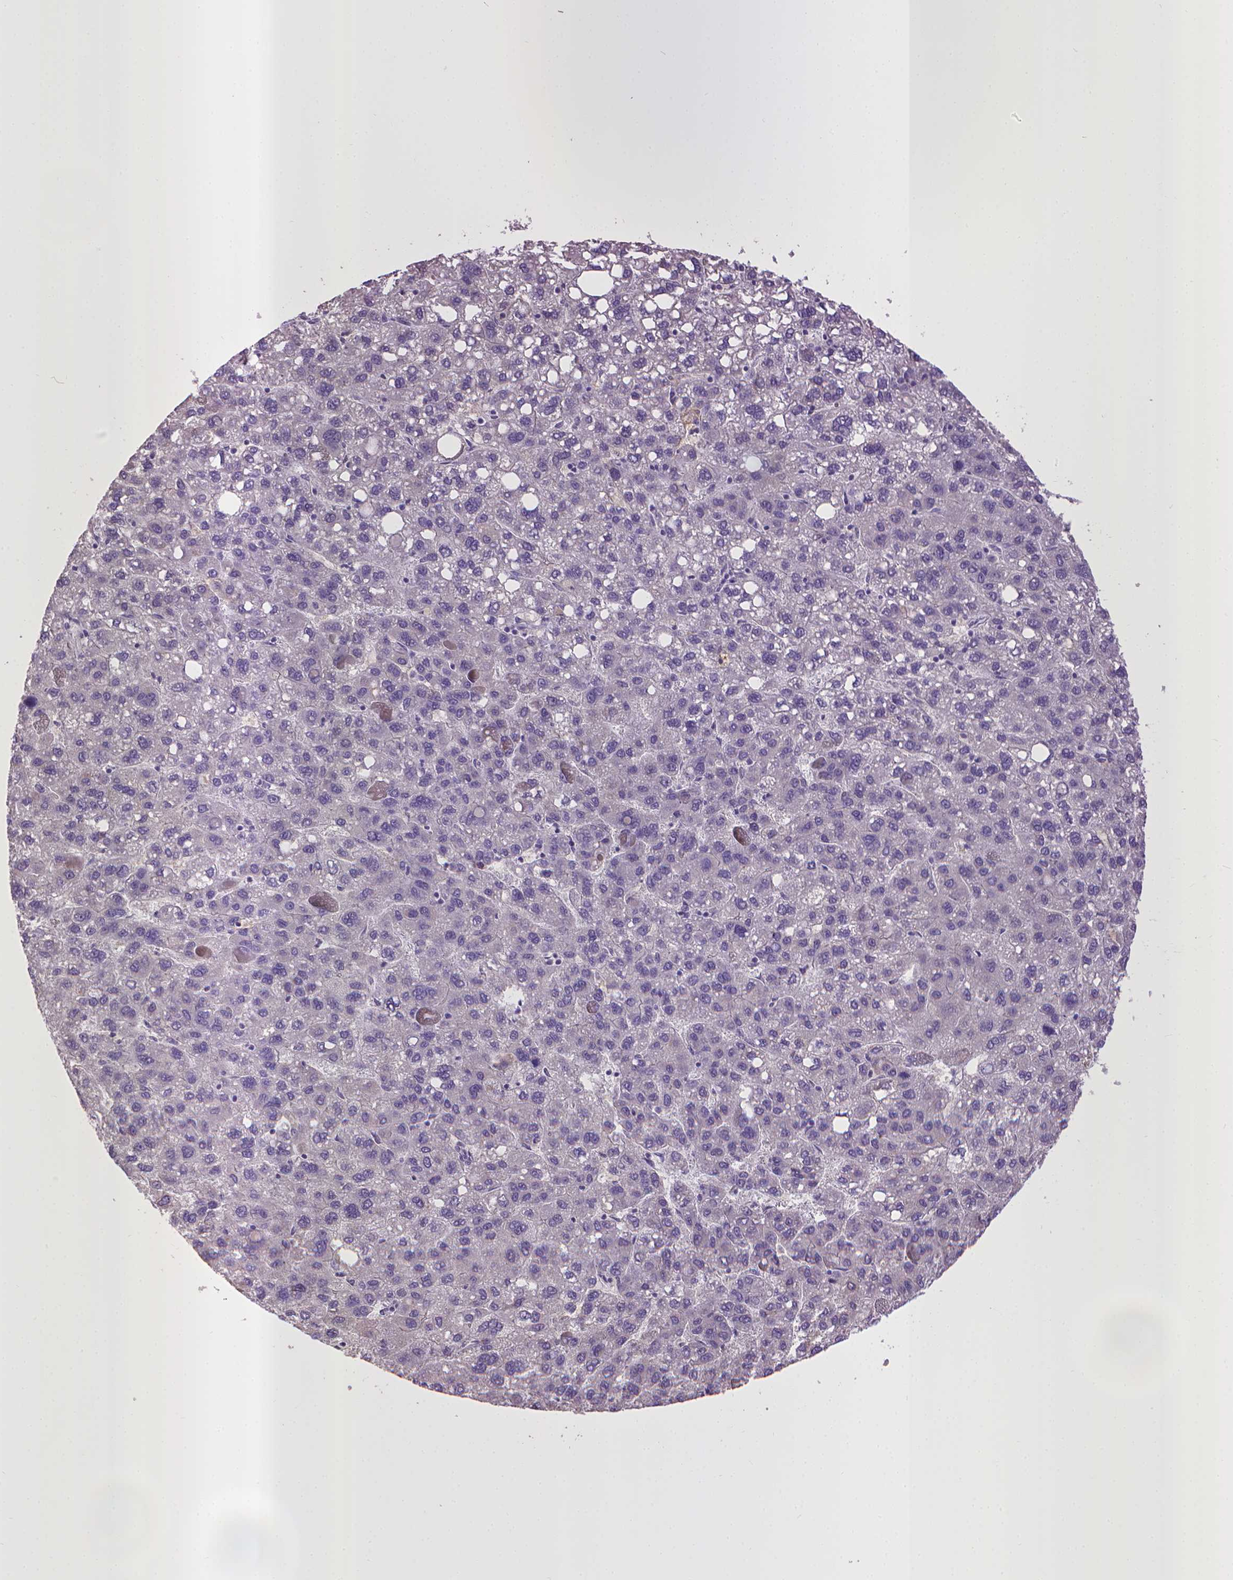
{"staining": {"intensity": "negative", "quantity": "none", "location": "none"}, "tissue": "liver cancer", "cell_type": "Tumor cells", "image_type": "cancer", "snomed": [{"axis": "morphology", "description": "Carcinoma, Hepatocellular, NOS"}, {"axis": "topography", "description": "Liver"}], "caption": "A micrograph of hepatocellular carcinoma (liver) stained for a protein exhibits no brown staining in tumor cells.", "gene": "CPM", "patient": {"sex": "female", "age": 82}}